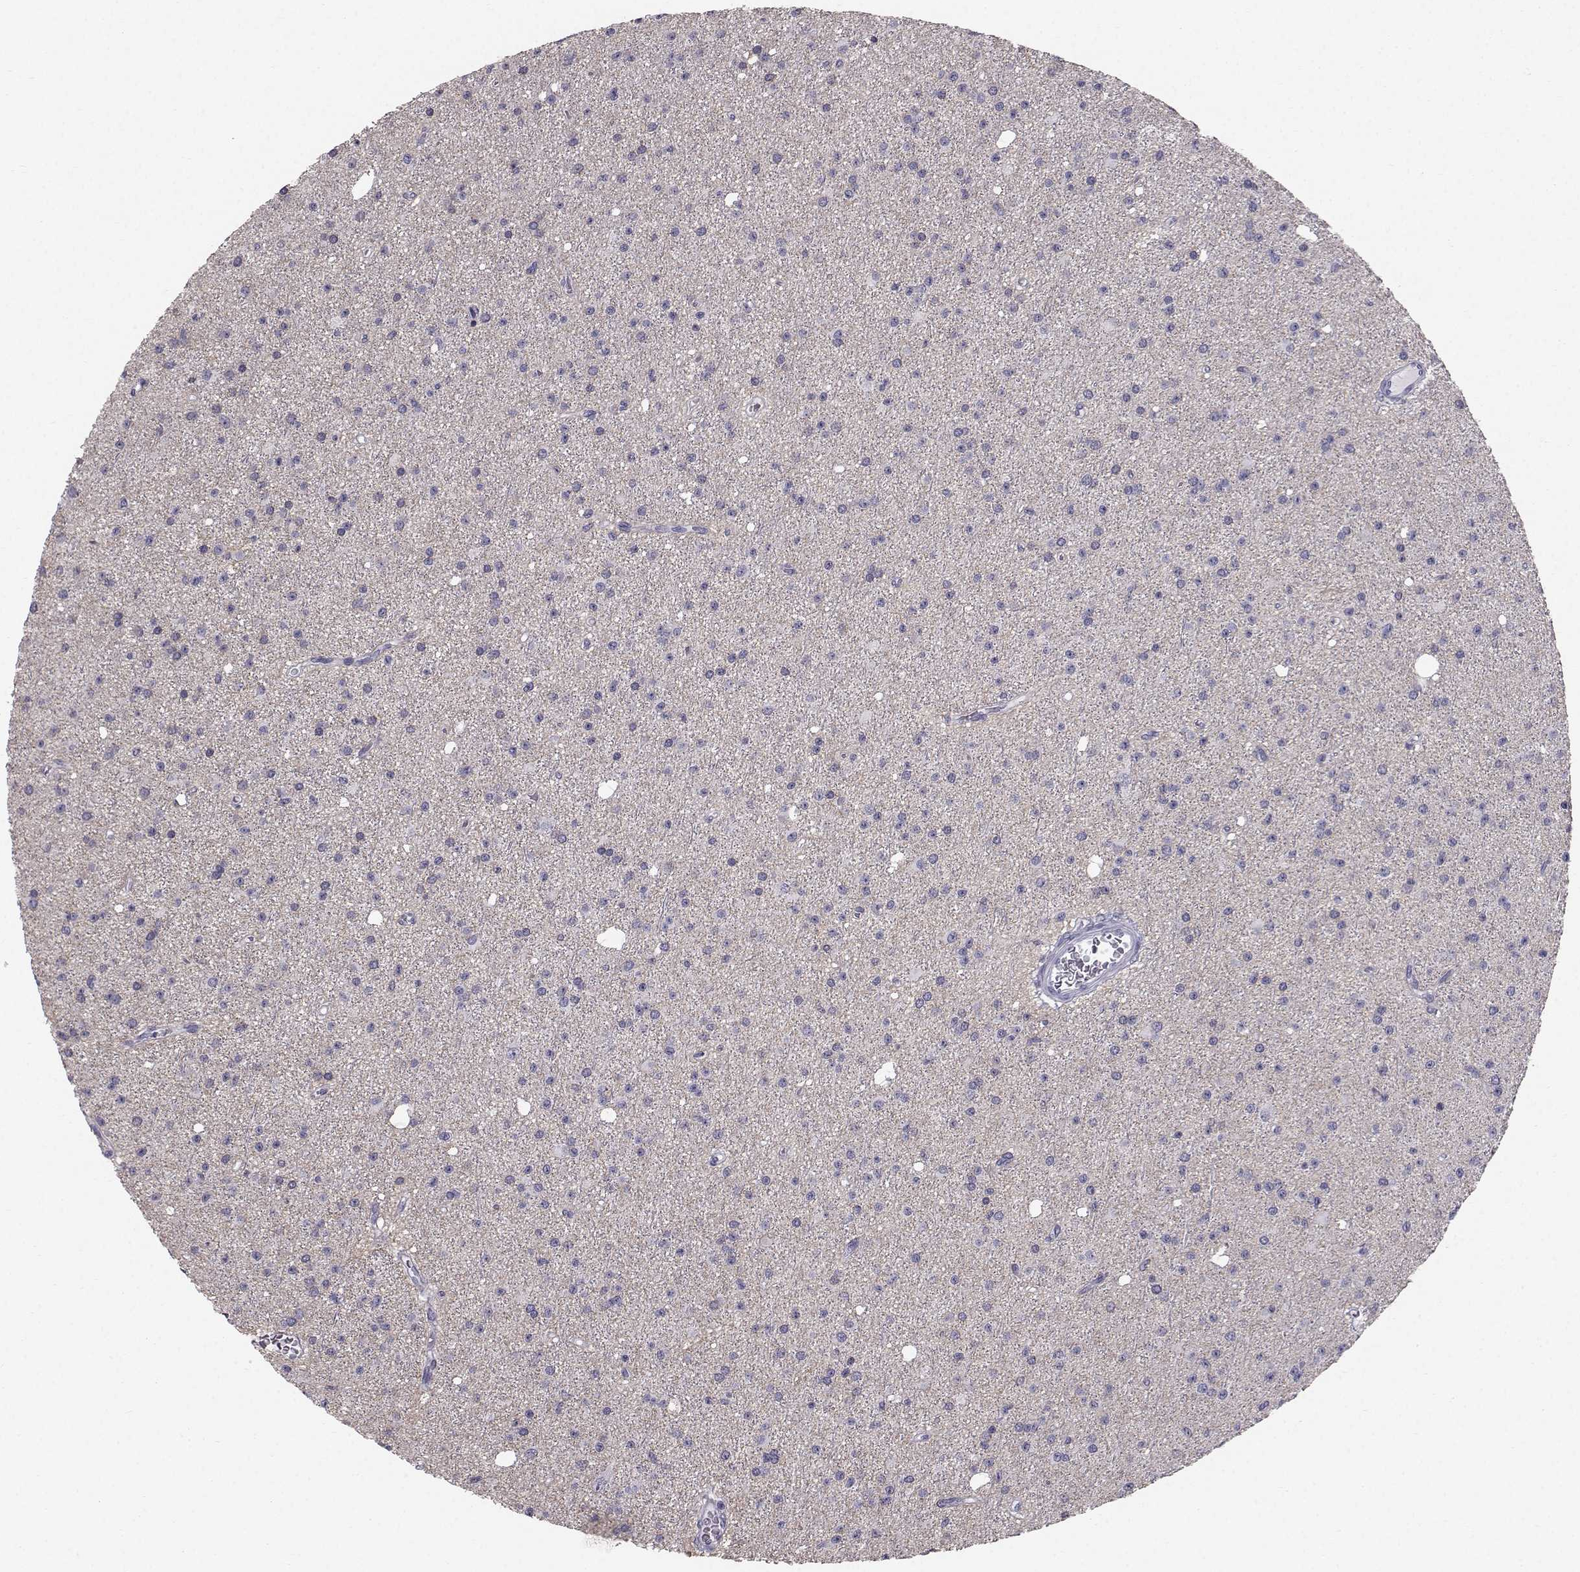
{"staining": {"intensity": "negative", "quantity": "none", "location": "none"}, "tissue": "glioma", "cell_type": "Tumor cells", "image_type": "cancer", "snomed": [{"axis": "morphology", "description": "Glioma, malignant, Low grade"}, {"axis": "topography", "description": "Brain"}], "caption": "DAB (3,3'-diaminobenzidine) immunohistochemical staining of glioma reveals no significant staining in tumor cells.", "gene": "SPDYE4", "patient": {"sex": "male", "age": 27}}